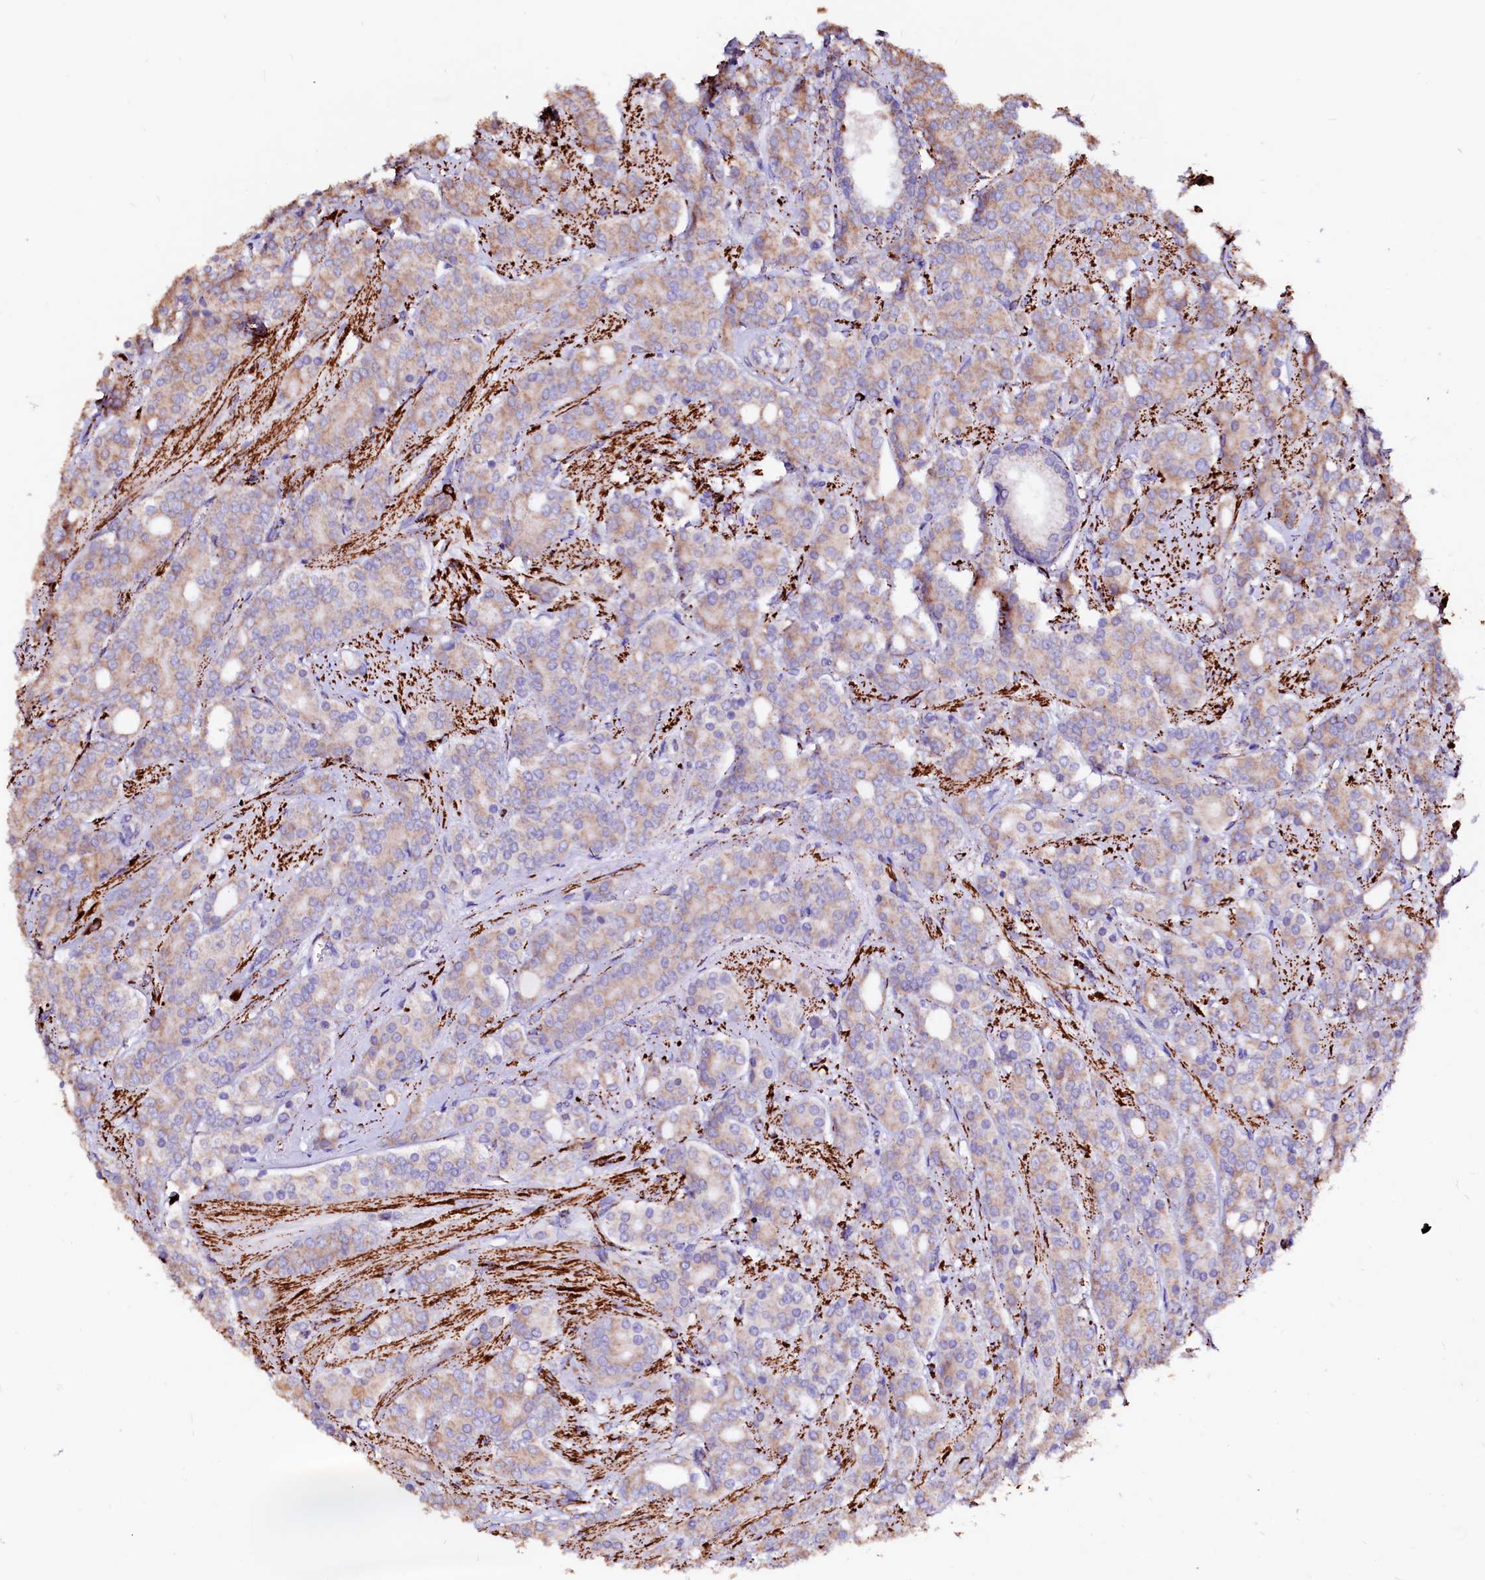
{"staining": {"intensity": "moderate", "quantity": ">75%", "location": "cytoplasmic/membranous"}, "tissue": "prostate cancer", "cell_type": "Tumor cells", "image_type": "cancer", "snomed": [{"axis": "morphology", "description": "Adenocarcinoma, High grade"}, {"axis": "topography", "description": "Prostate"}], "caption": "Immunohistochemical staining of human prostate cancer reveals medium levels of moderate cytoplasmic/membranous positivity in about >75% of tumor cells.", "gene": "MAOB", "patient": {"sex": "male", "age": 62}}